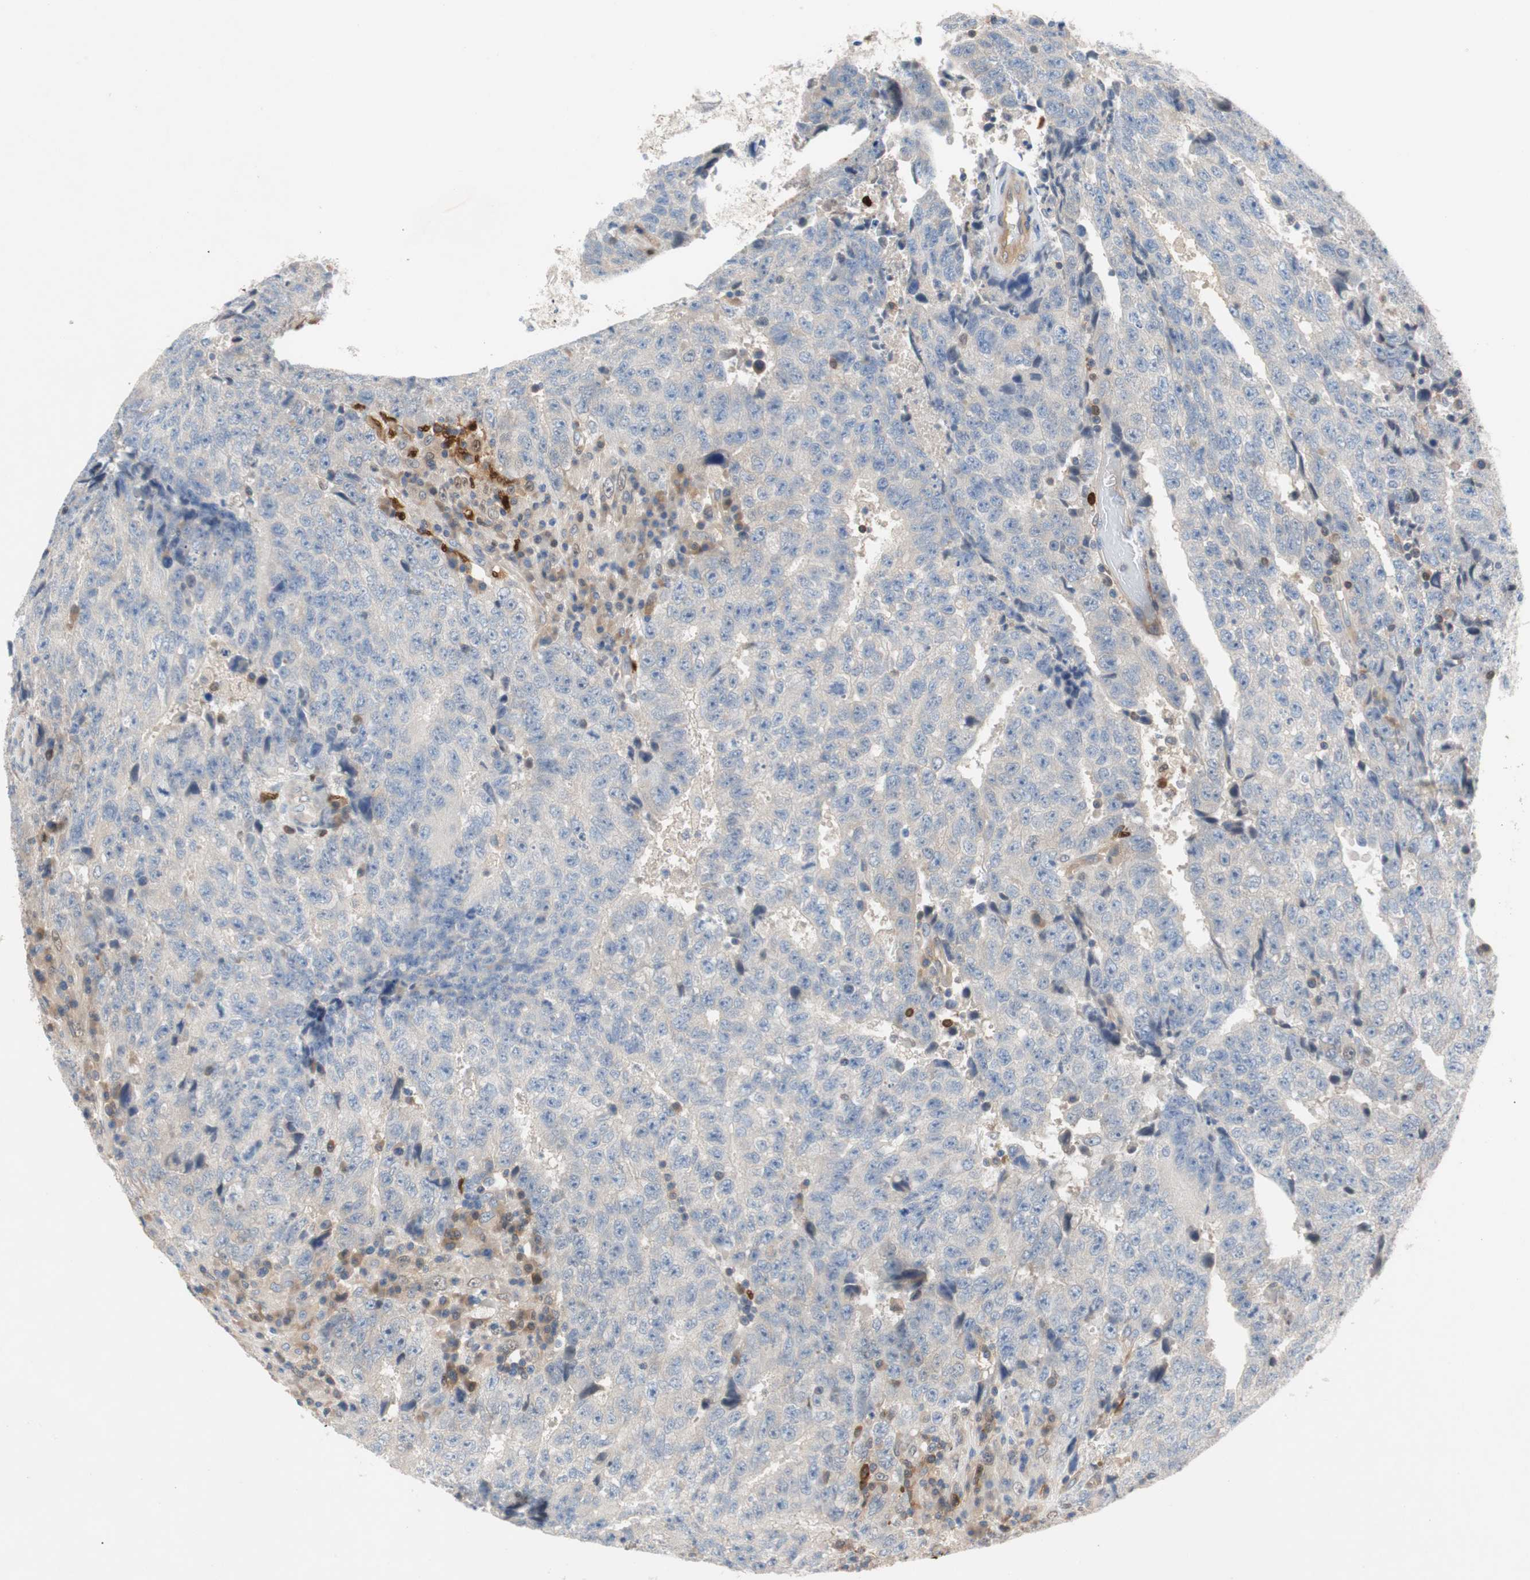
{"staining": {"intensity": "weak", "quantity": "<25%", "location": "cytoplasmic/membranous"}, "tissue": "testis cancer", "cell_type": "Tumor cells", "image_type": "cancer", "snomed": [{"axis": "morphology", "description": "Necrosis, NOS"}, {"axis": "morphology", "description": "Carcinoma, Embryonal, NOS"}, {"axis": "topography", "description": "Testis"}], "caption": "Immunohistochemical staining of testis cancer reveals no significant staining in tumor cells. Brightfield microscopy of IHC stained with DAB (brown) and hematoxylin (blue), captured at high magnification.", "gene": "RELB", "patient": {"sex": "male", "age": 19}}